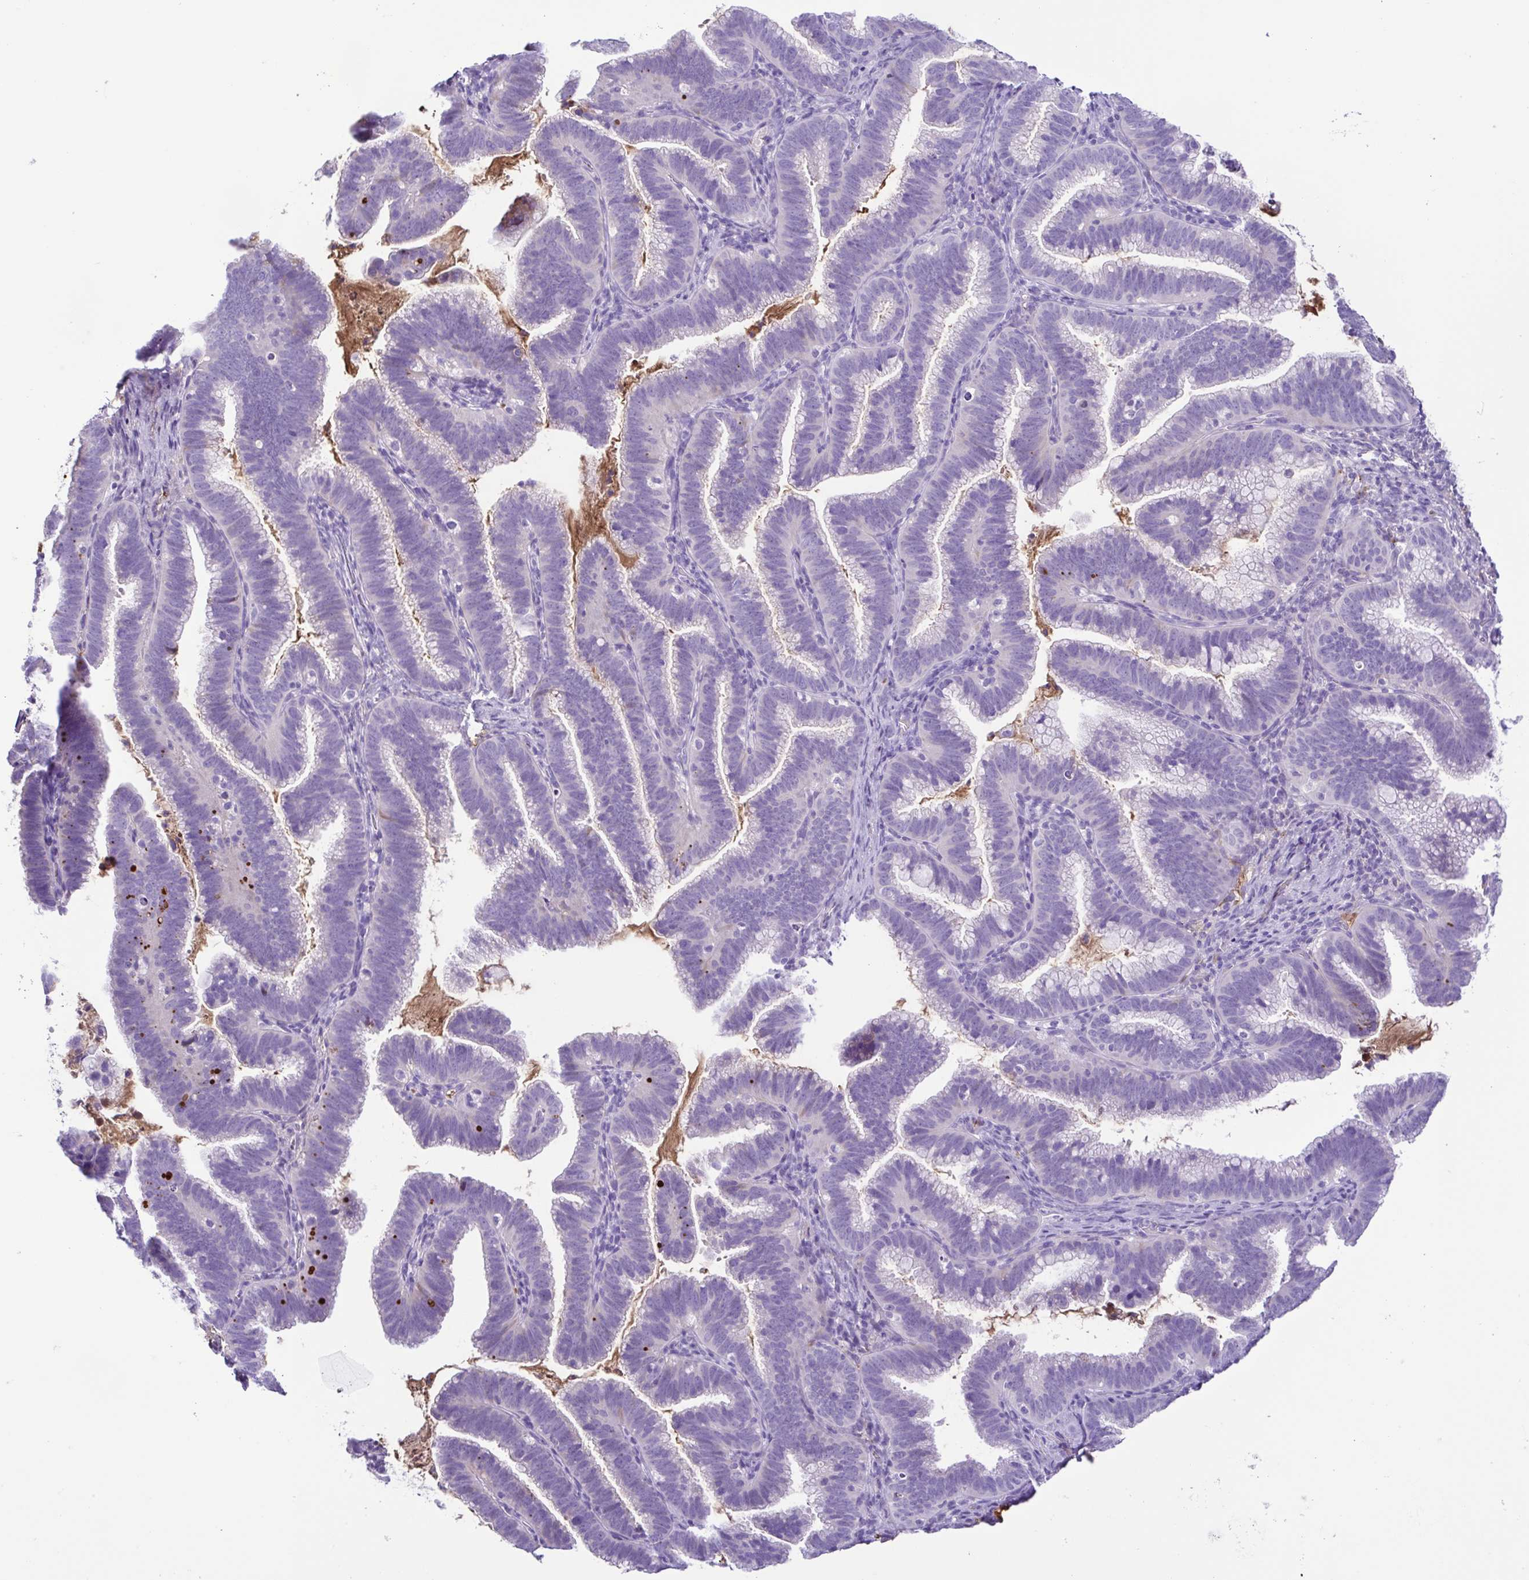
{"staining": {"intensity": "negative", "quantity": "none", "location": "none"}, "tissue": "cervical cancer", "cell_type": "Tumor cells", "image_type": "cancer", "snomed": [{"axis": "morphology", "description": "Adenocarcinoma, NOS"}, {"axis": "topography", "description": "Cervix"}], "caption": "The micrograph reveals no significant expression in tumor cells of cervical adenocarcinoma.", "gene": "IGFL1", "patient": {"sex": "female", "age": 61}}